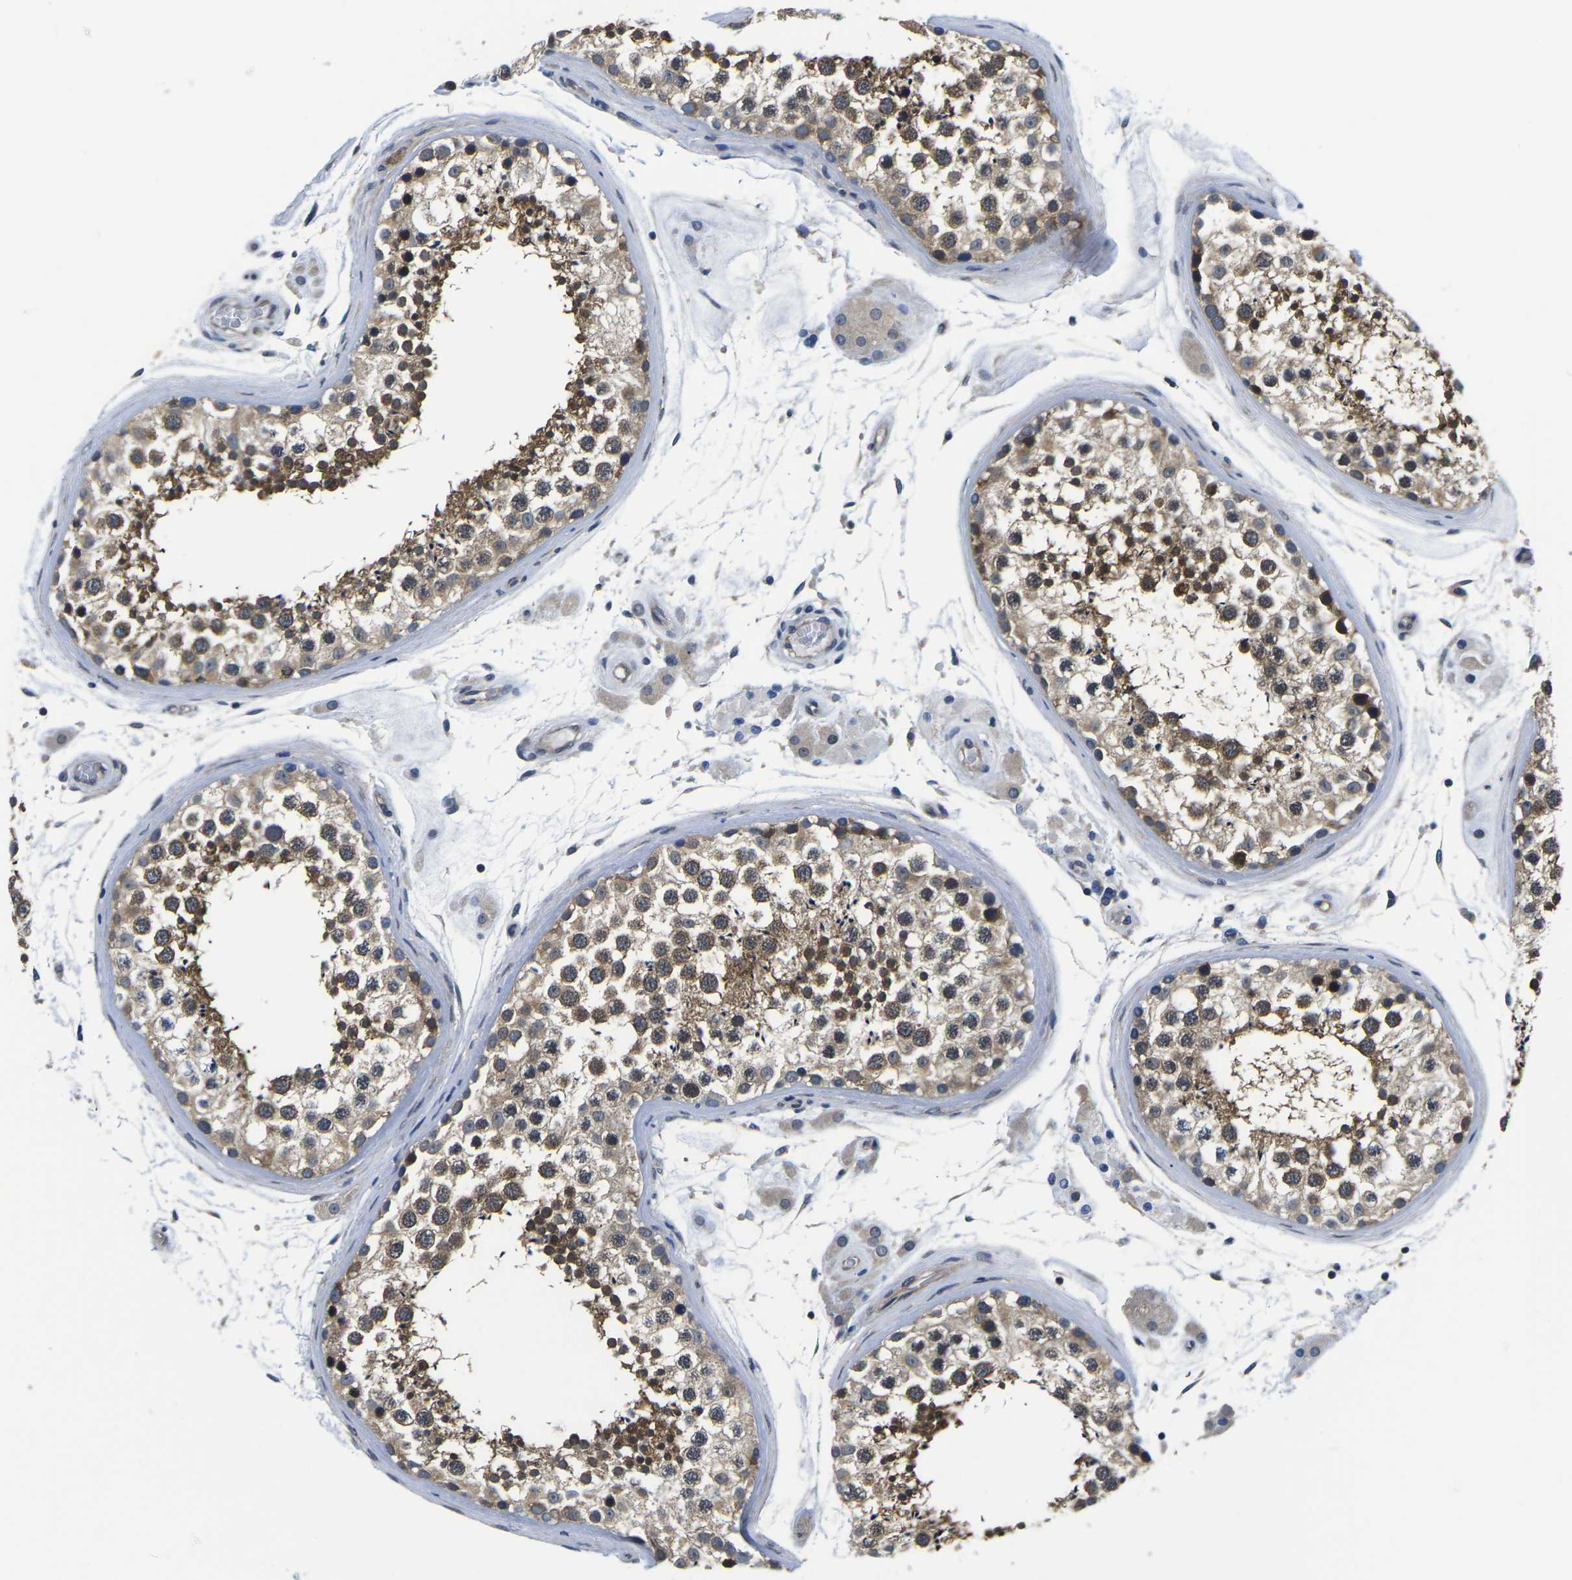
{"staining": {"intensity": "moderate", "quantity": ">75%", "location": "cytoplasmic/membranous"}, "tissue": "testis", "cell_type": "Cells in seminiferous ducts", "image_type": "normal", "snomed": [{"axis": "morphology", "description": "Normal tissue, NOS"}, {"axis": "topography", "description": "Testis"}], "caption": "This micrograph demonstrates benign testis stained with immunohistochemistry to label a protein in brown. The cytoplasmic/membranous of cells in seminiferous ducts show moderate positivity for the protein. Nuclei are counter-stained blue.", "gene": "GSK3B", "patient": {"sex": "male", "age": 46}}